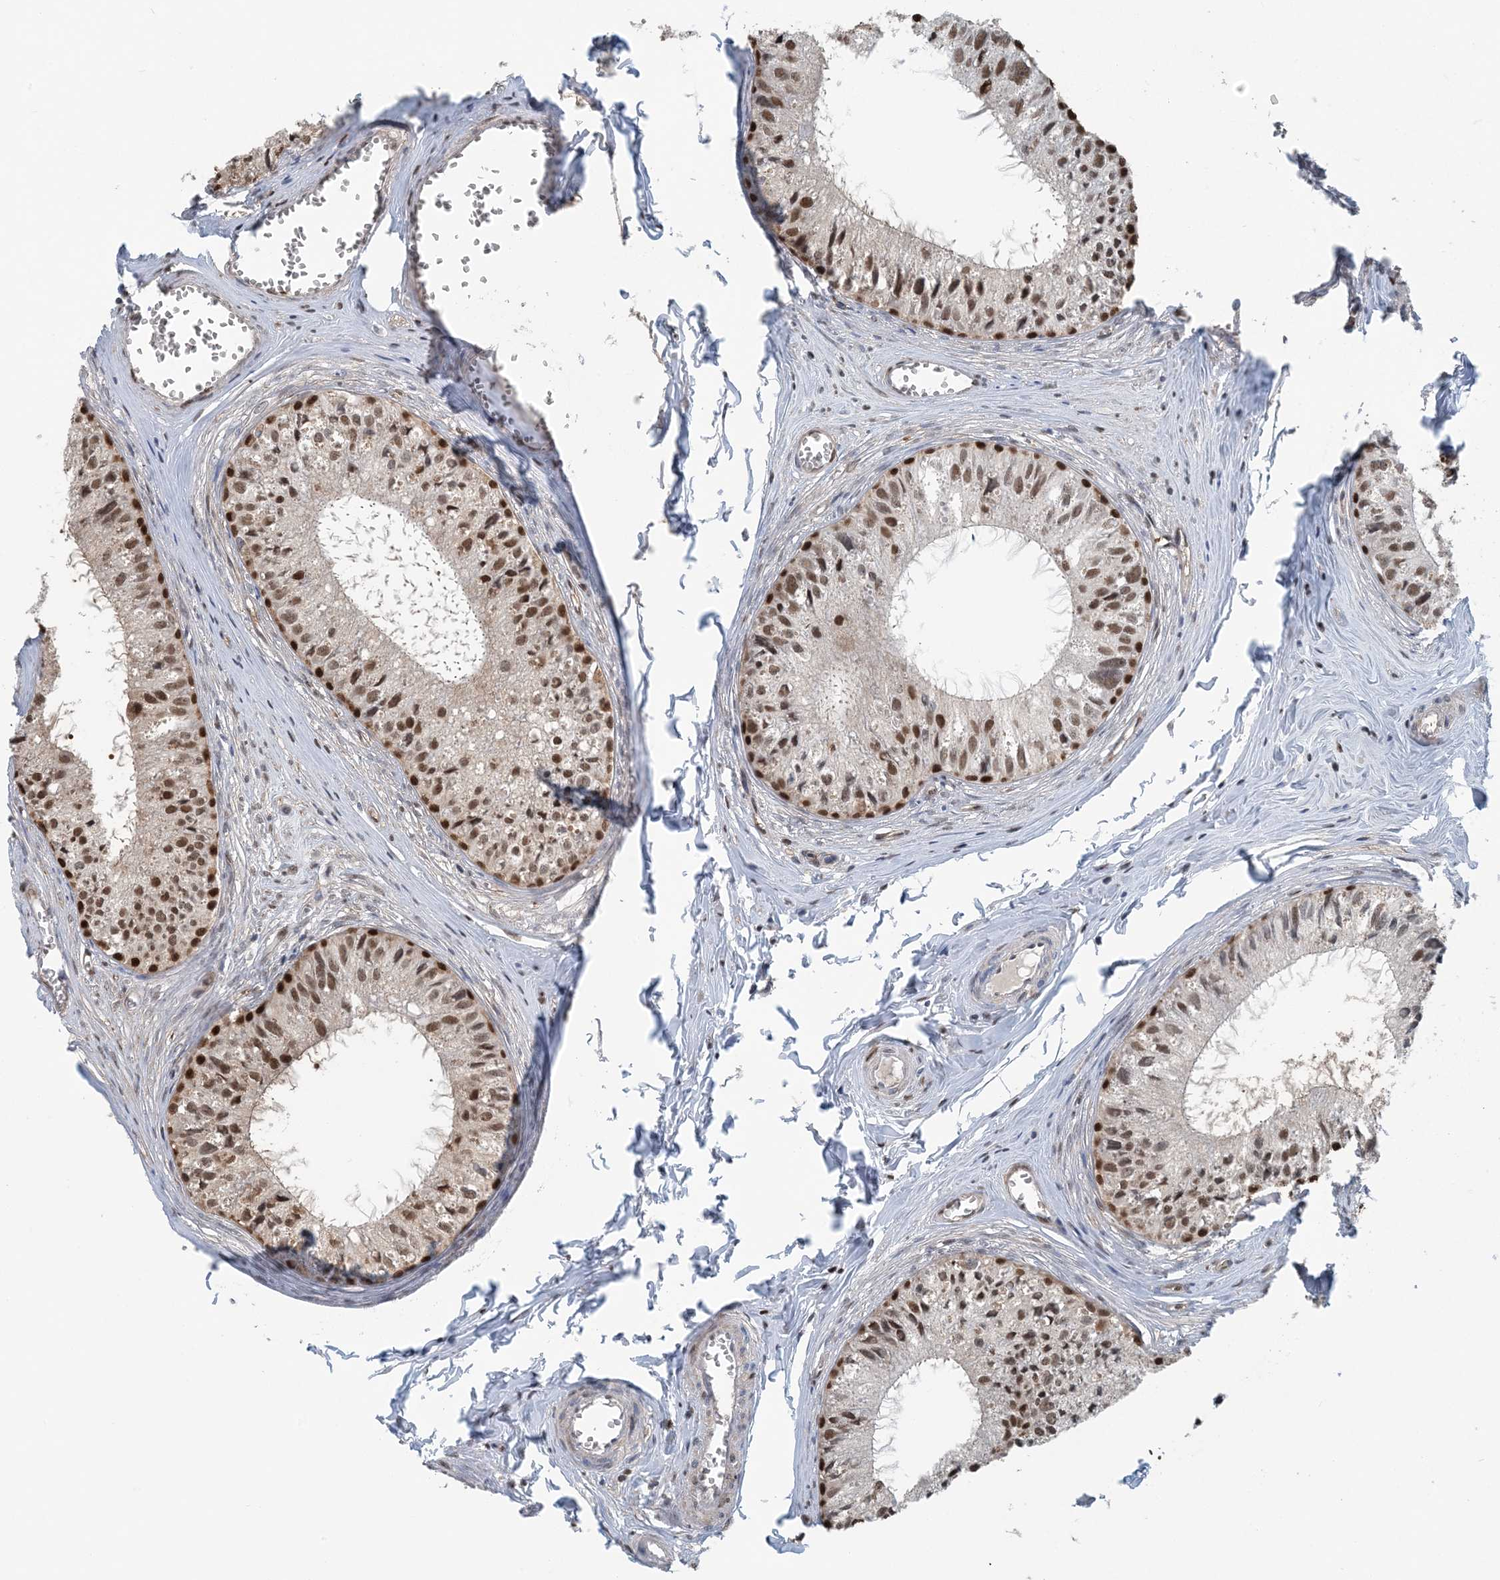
{"staining": {"intensity": "strong", "quantity": ">75%", "location": "cytoplasmic/membranous,nuclear"}, "tissue": "epididymis", "cell_type": "Glandular cells", "image_type": "normal", "snomed": [{"axis": "morphology", "description": "Normal tissue, NOS"}, {"axis": "topography", "description": "Epididymis"}], "caption": "Epididymis stained for a protein (brown) demonstrates strong cytoplasmic/membranous,nuclear positive positivity in about >75% of glandular cells.", "gene": "HIKESHI", "patient": {"sex": "male", "age": 36}}